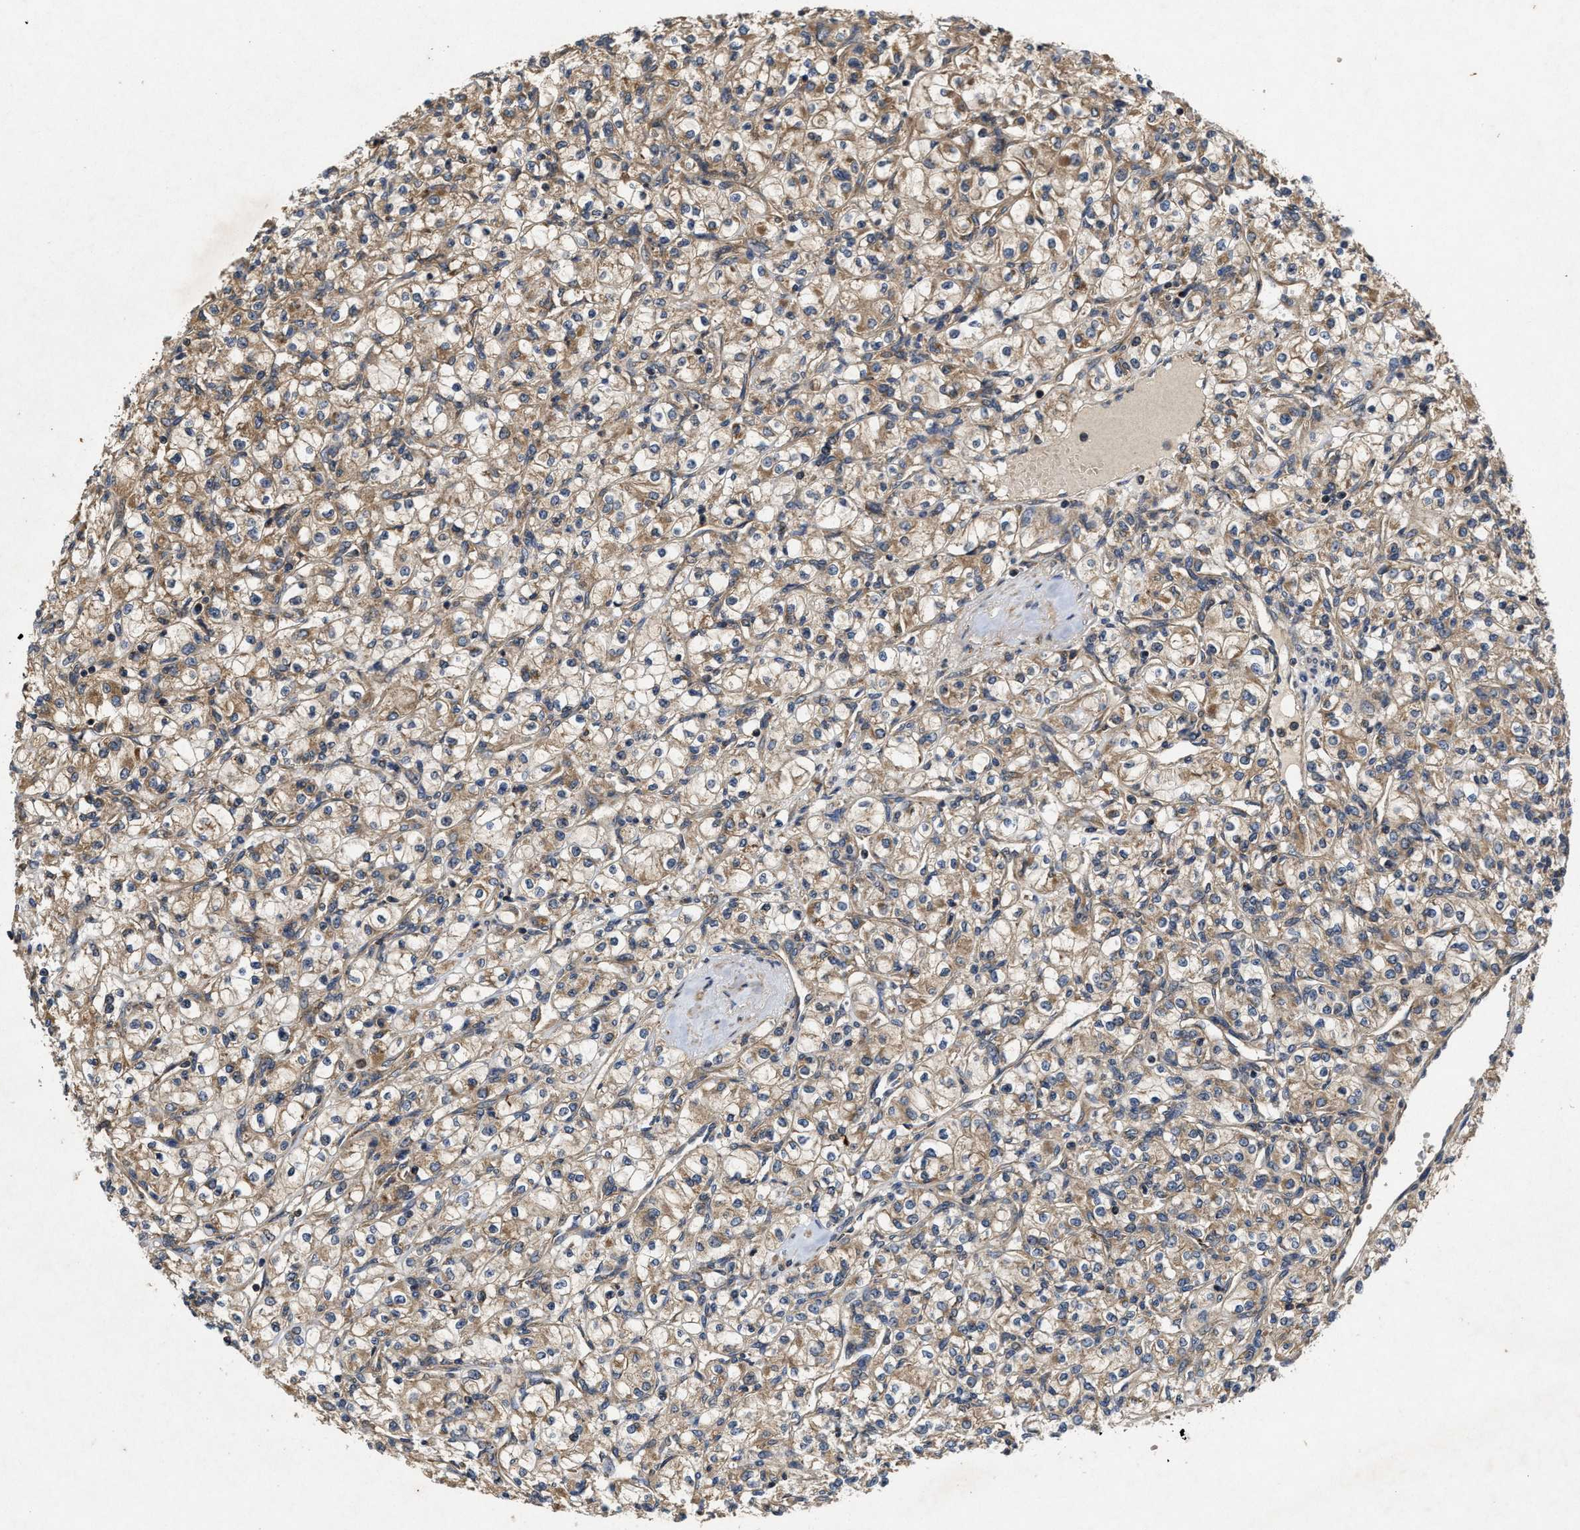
{"staining": {"intensity": "moderate", "quantity": ">75%", "location": "cytoplasmic/membranous"}, "tissue": "renal cancer", "cell_type": "Tumor cells", "image_type": "cancer", "snomed": [{"axis": "morphology", "description": "Adenocarcinoma, NOS"}, {"axis": "topography", "description": "Kidney"}], "caption": "Protein staining exhibits moderate cytoplasmic/membranous positivity in about >75% of tumor cells in adenocarcinoma (renal). (brown staining indicates protein expression, while blue staining denotes nuclei).", "gene": "EFNA4", "patient": {"sex": "male", "age": 77}}